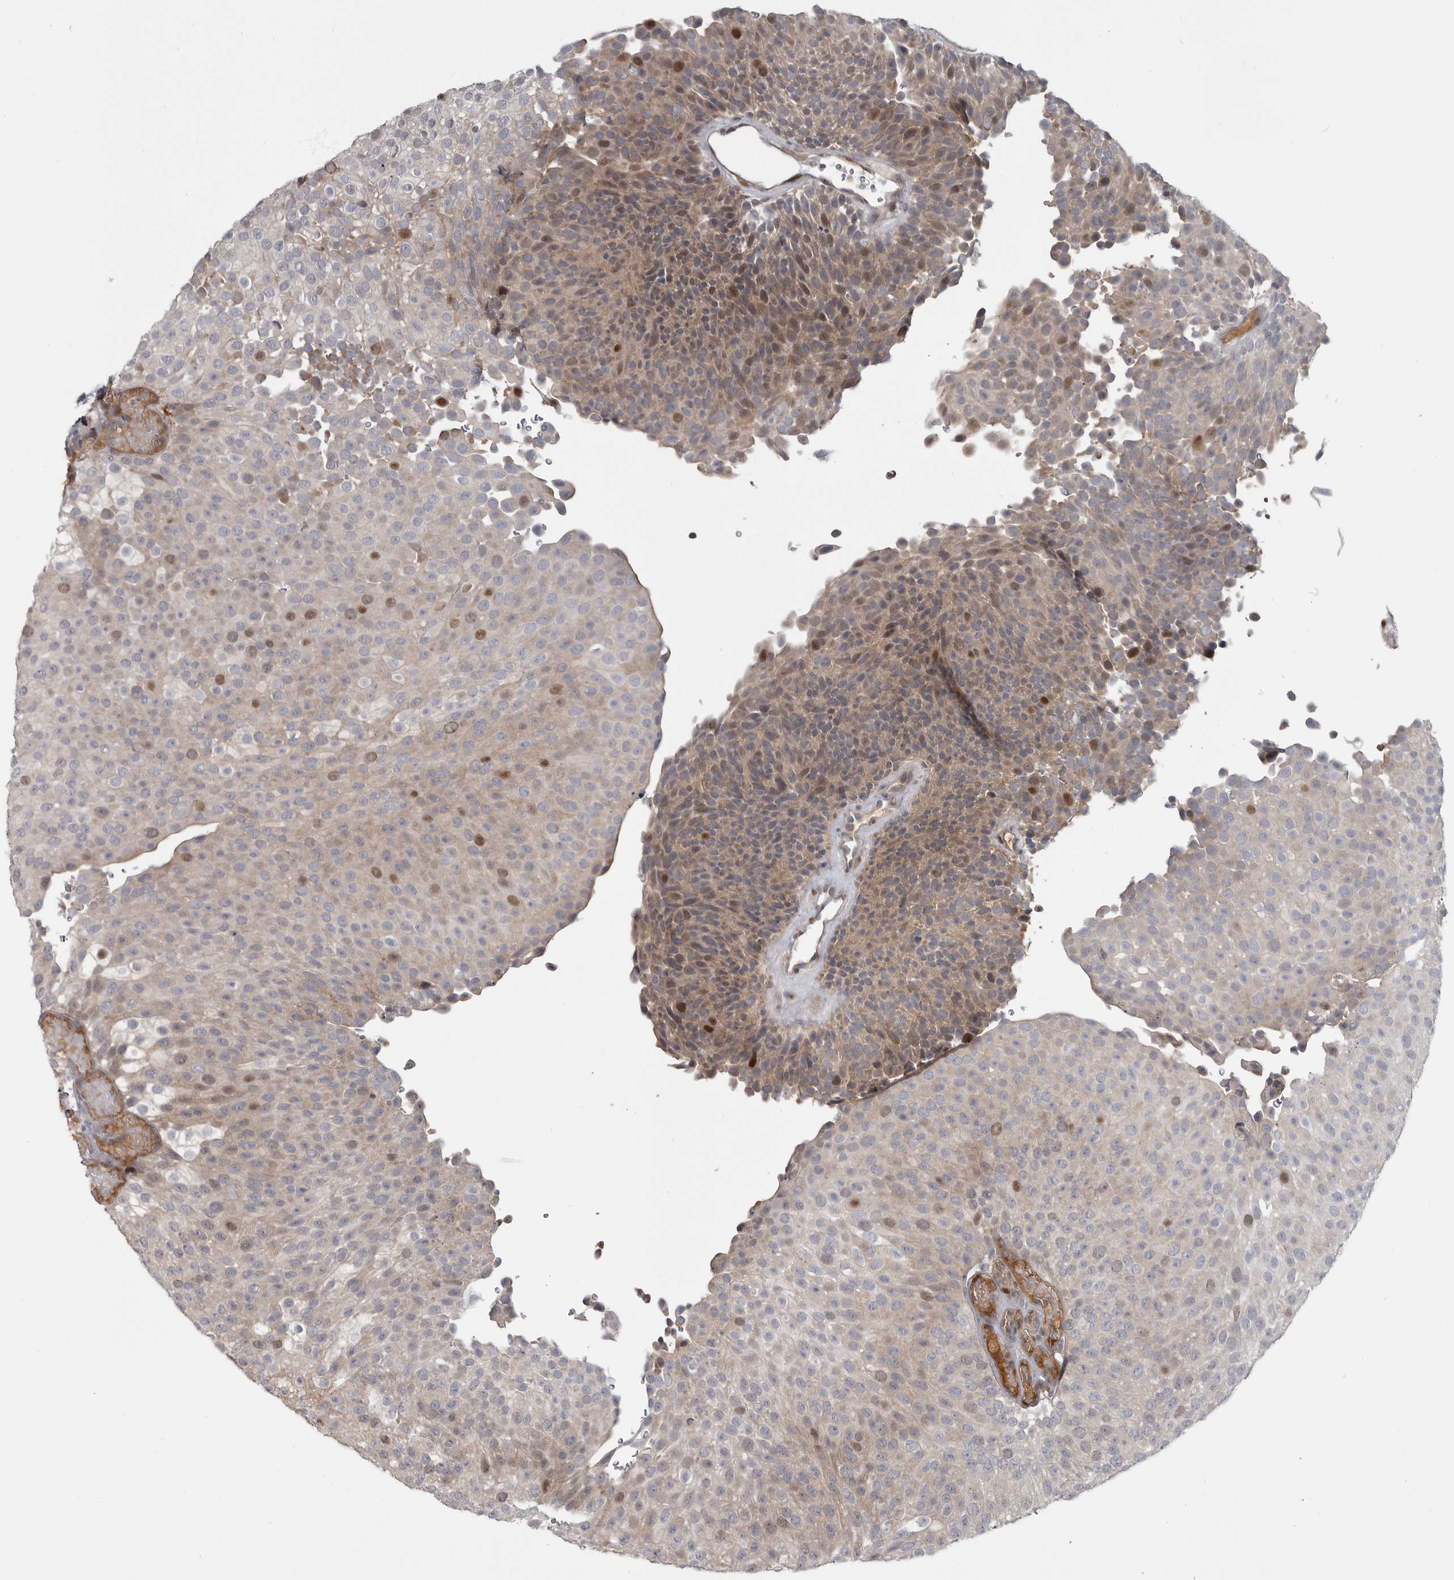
{"staining": {"intensity": "moderate", "quantity": "25%-75%", "location": "cytoplasmic/membranous,nuclear"}, "tissue": "urothelial cancer", "cell_type": "Tumor cells", "image_type": "cancer", "snomed": [{"axis": "morphology", "description": "Urothelial carcinoma, Low grade"}, {"axis": "topography", "description": "Urinary bladder"}], "caption": "Human urothelial cancer stained with a protein marker demonstrates moderate staining in tumor cells.", "gene": "ZNF277", "patient": {"sex": "male", "age": 78}}